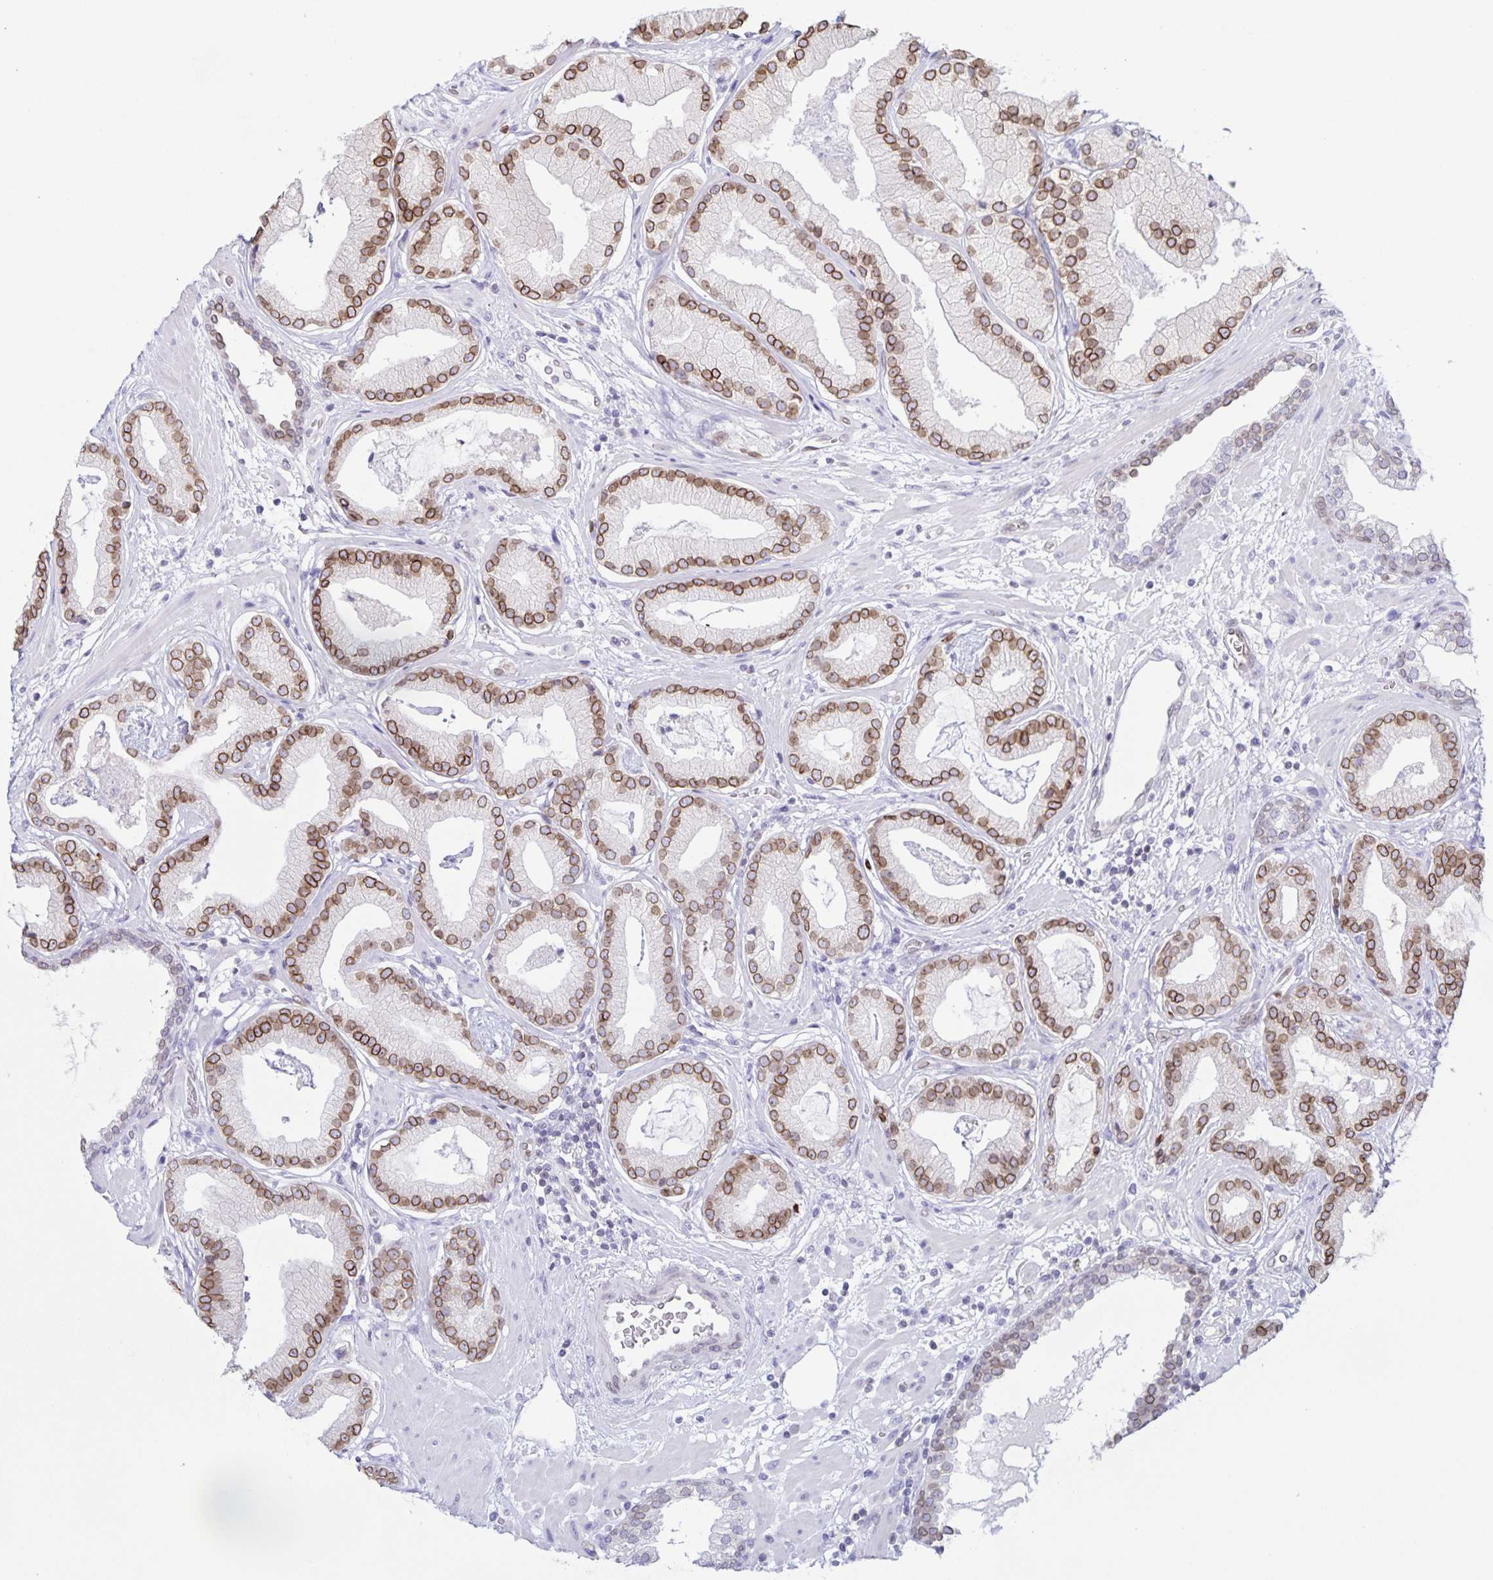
{"staining": {"intensity": "moderate", "quantity": ">75%", "location": "cytoplasmic/membranous,nuclear"}, "tissue": "prostate cancer", "cell_type": "Tumor cells", "image_type": "cancer", "snomed": [{"axis": "morphology", "description": "Adenocarcinoma, Low grade"}, {"axis": "topography", "description": "Prostate"}], "caption": "Protein staining exhibits moderate cytoplasmic/membranous and nuclear positivity in about >75% of tumor cells in prostate cancer.", "gene": "SYNE2", "patient": {"sex": "male", "age": 62}}